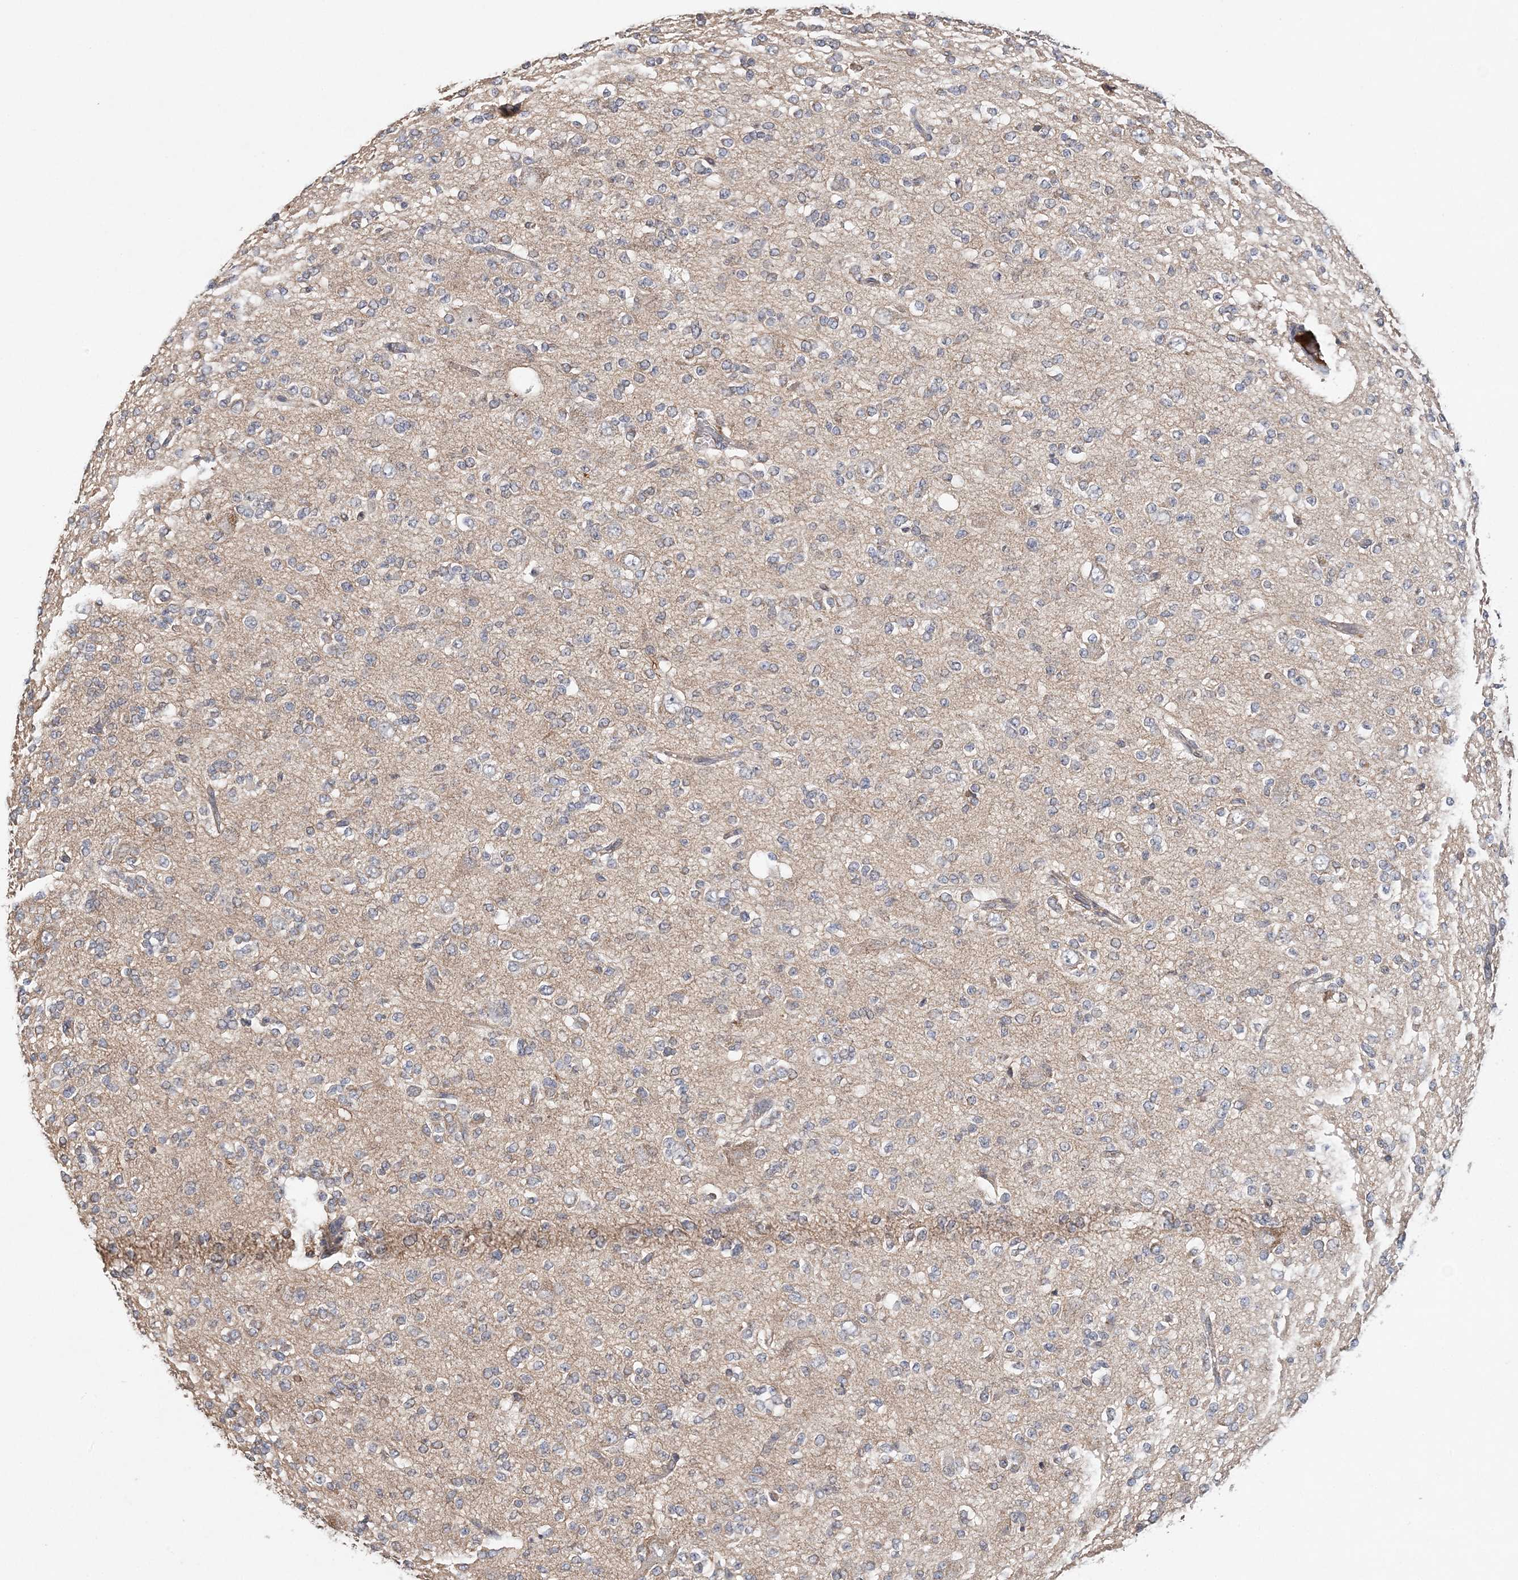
{"staining": {"intensity": "negative", "quantity": "none", "location": "none"}, "tissue": "glioma", "cell_type": "Tumor cells", "image_type": "cancer", "snomed": [{"axis": "morphology", "description": "Glioma, malignant, Low grade"}, {"axis": "topography", "description": "Brain"}], "caption": "The photomicrograph exhibits no staining of tumor cells in glioma.", "gene": "SYCP3", "patient": {"sex": "male", "age": 38}}